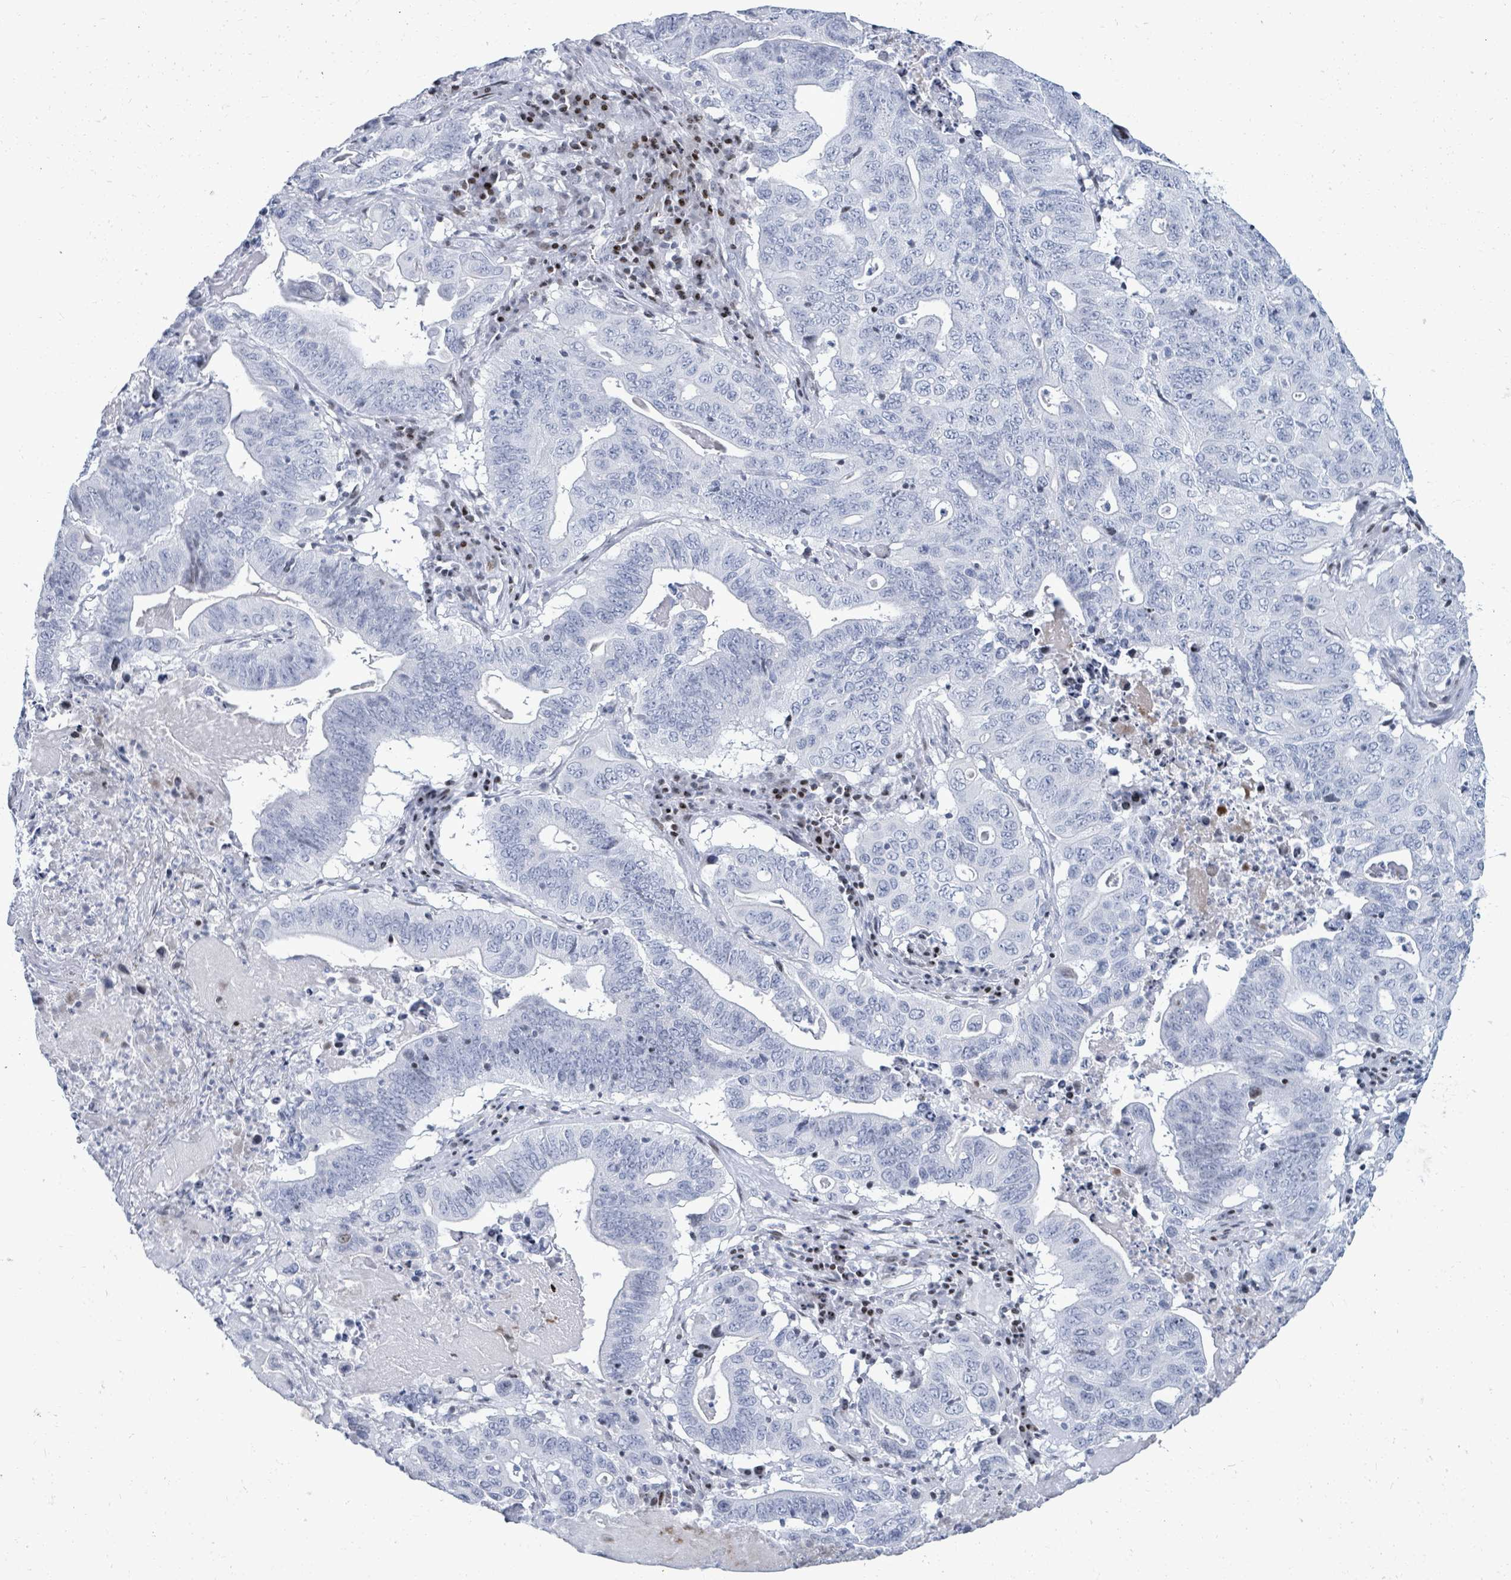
{"staining": {"intensity": "negative", "quantity": "none", "location": "none"}, "tissue": "lung cancer", "cell_type": "Tumor cells", "image_type": "cancer", "snomed": [{"axis": "morphology", "description": "Adenocarcinoma, NOS"}, {"axis": "topography", "description": "Lung"}], "caption": "Photomicrograph shows no protein positivity in tumor cells of lung adenocarcinoma tissue.", "gene": "MALL", "patient": {"sex": "female", "age": 60}}